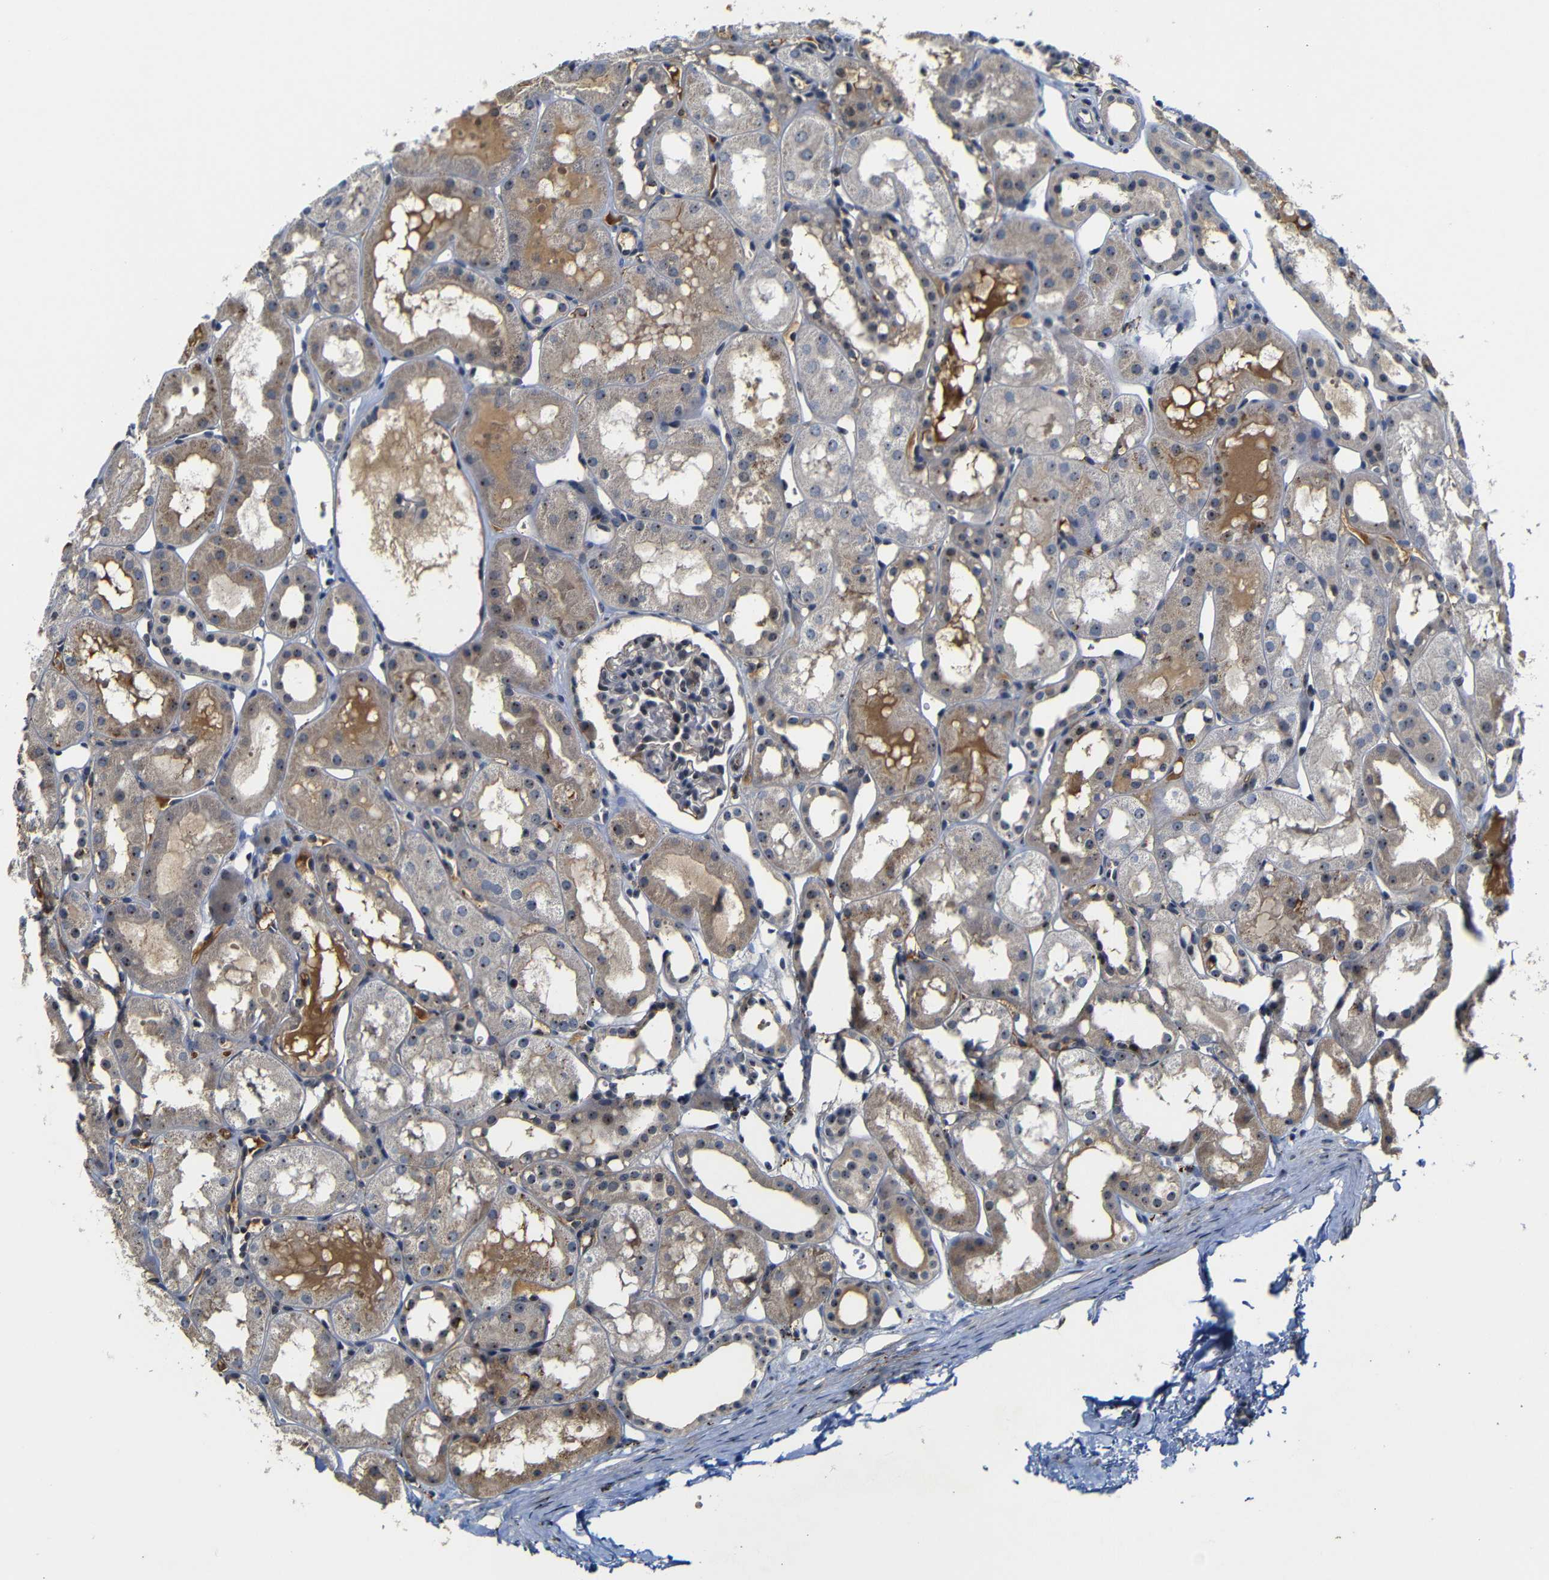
{"staining": {"intensity": "moderate", "quantity": "25%-75%", "location": "cytoplasmic/membranous"}, "tissue": "kidney", "cell_type": "Cells in glomeruli", "image_type": "normal", "snomed": [{"axis": "morphology", "description": "Normal tissue, NOS"}, {"axis": "topography", "description": "Kidney"}, {"axis": "topography", "description": "Urinary bladder"}], "caption": "IHC image of unremarkable human kidney stained for a protein (brown), which shows medium levels of moderate cytoplasmic/membranous expression in approximately 25%-75% of cells in glomeruli.", "gene": "MYC", "patient": {"sex": "male", "age": 16}}